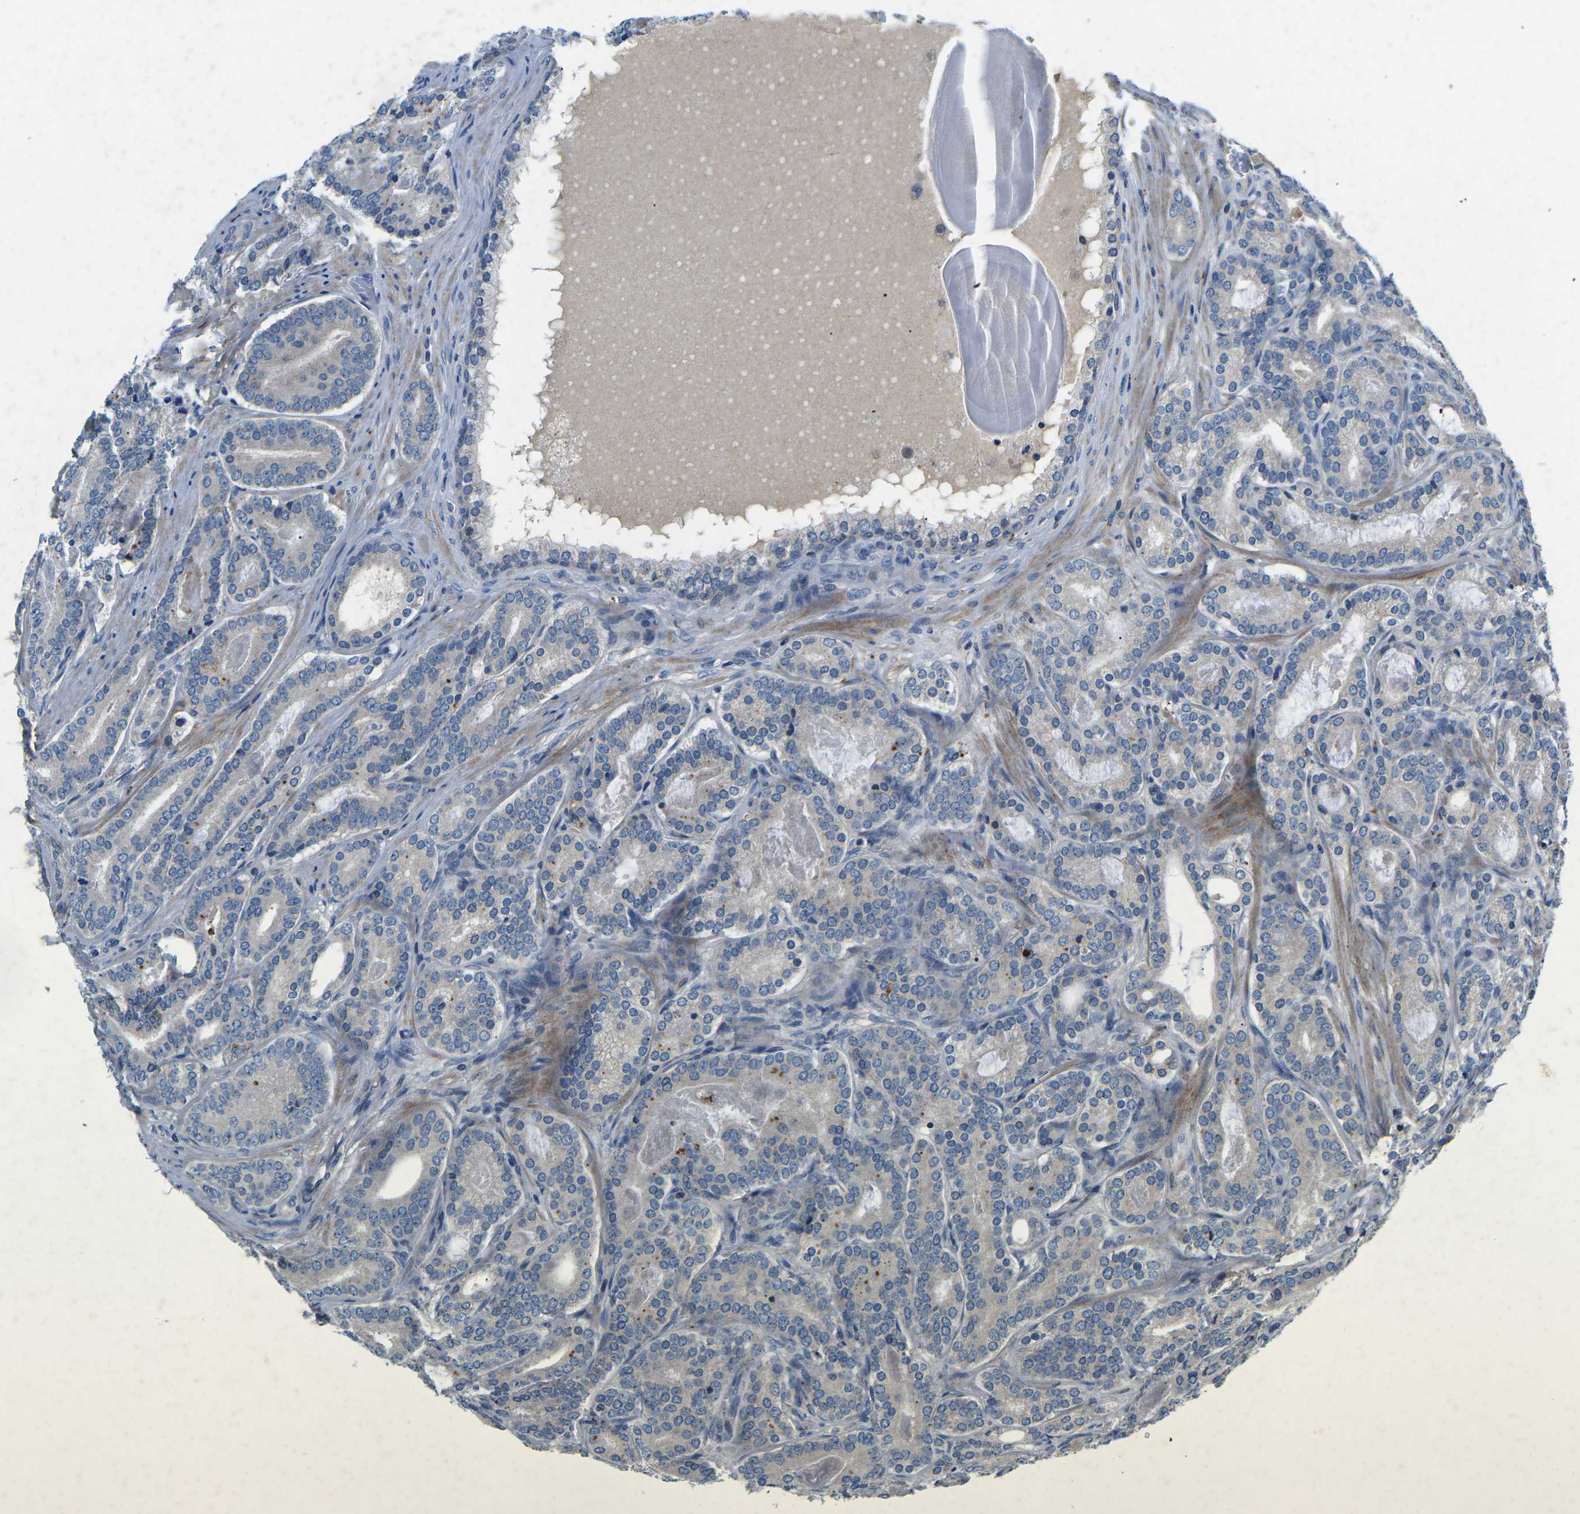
{"staining": {"intensity": "weak", "quantity": "<25%", "location": "cytoplasmic/membranous"}, "tissue": "prostate cancer", "cell_type": "Tumor cells", "image_type": "cancer", "snomed": [{"axis": "morphology", "description": "Adenocarcinoma, High grade"}, {"axis": "topography", "description": "Prostate"}], "caption": "Immunohistochemistry image of neoplastic tissue: prostate cancer stained with DAB displays no significant protein staining in tumor cells.", "gene": "PDCD6IP", "patient": {"sex": "male", "age": 60}}